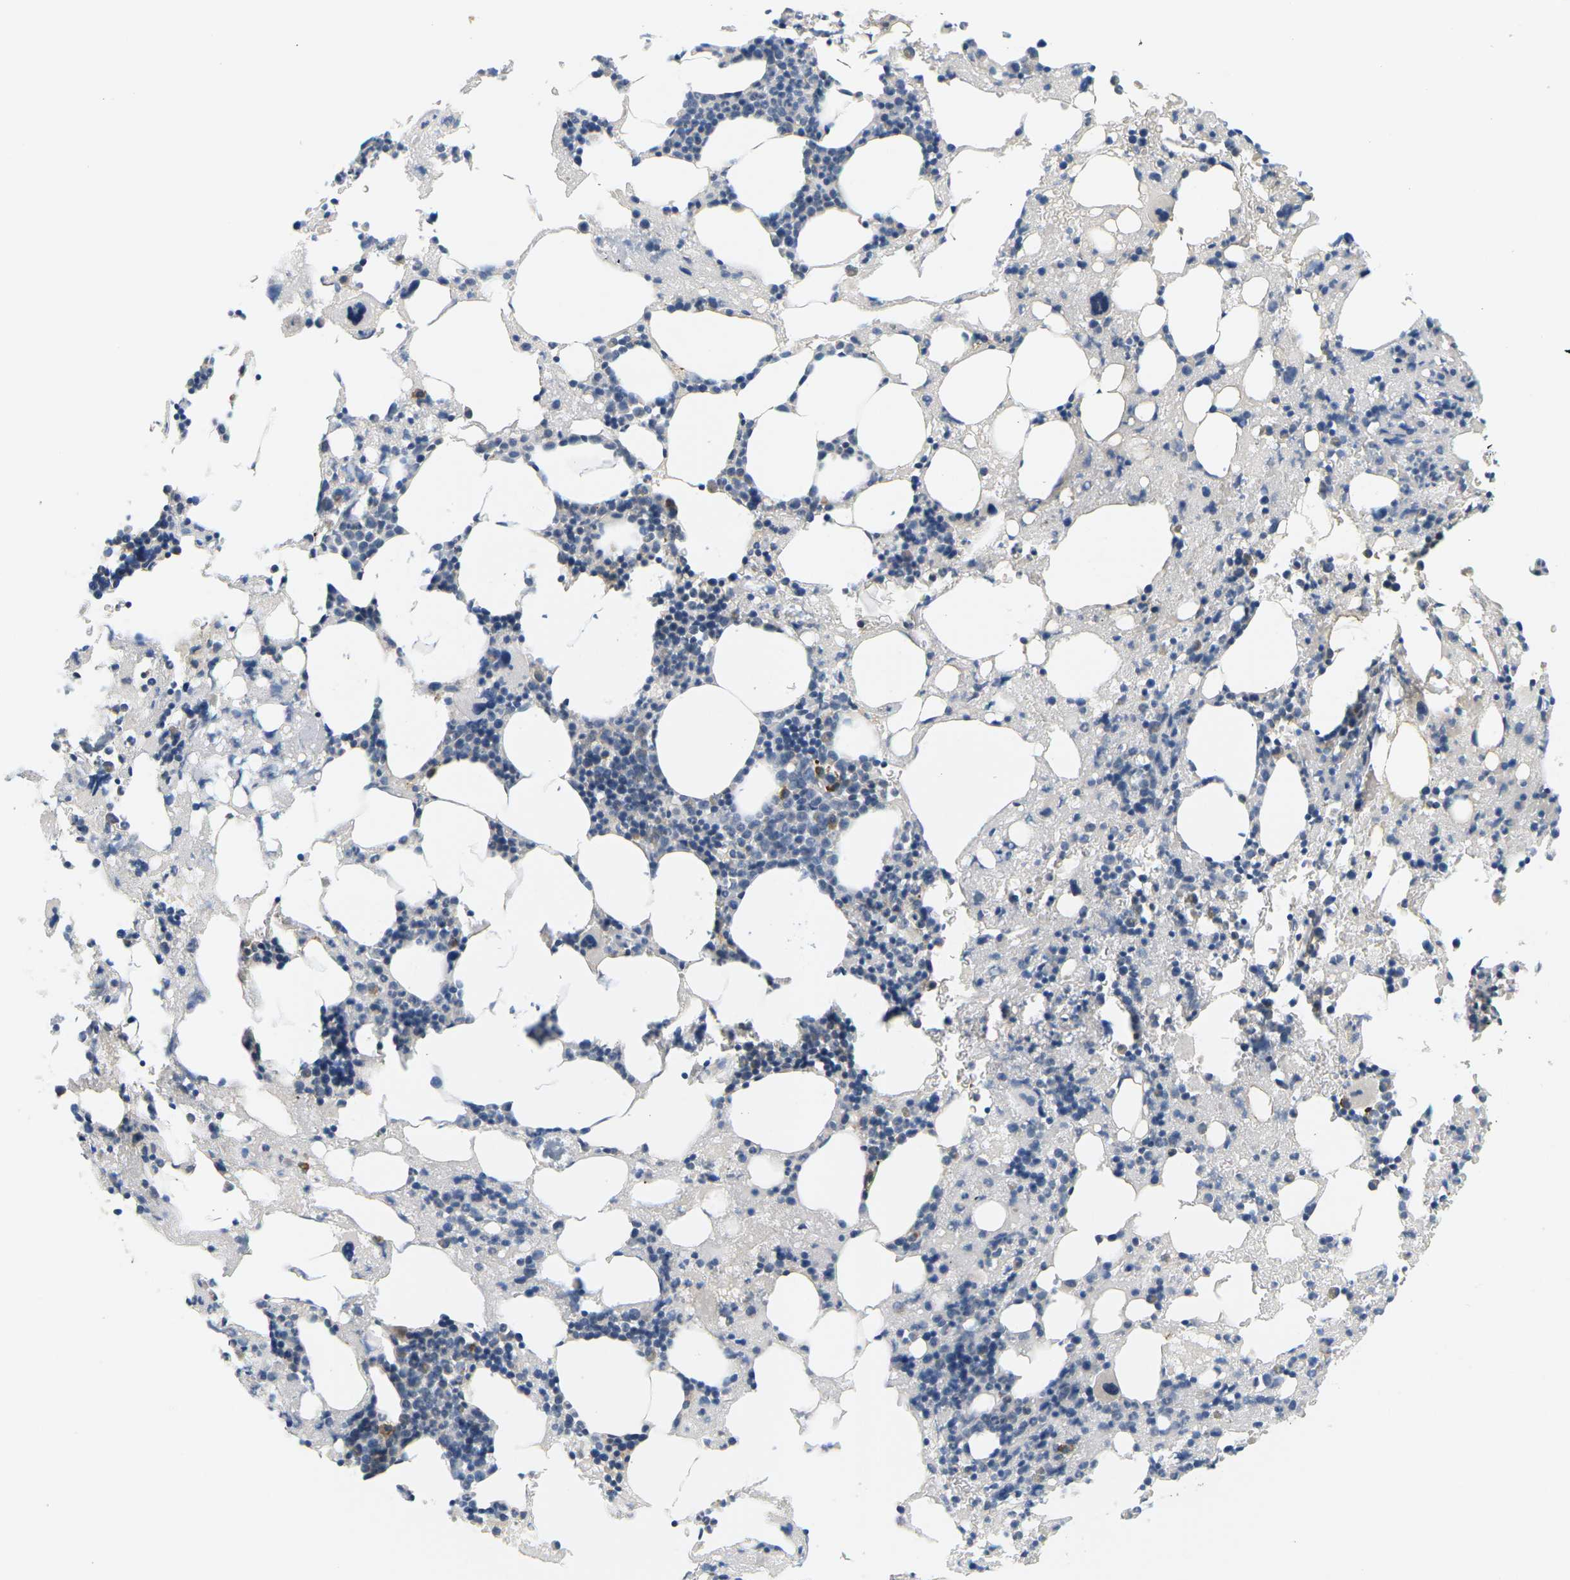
{"staining": {"intensity": "moderate", "quantity": "<25%", "location": "cytoplasmic/membranous"}, "tissue": "bone marrow", "cell_type": "Hematopoietic cells", "image_type": "normal", "snomed": [{"axis": "morphology", "description": "Normal tissue, NOS"}, {"axis": "morphology", "description": "Inflammation, NOS"}, {"axis": "topography", "description": "Bone marrow"}], "caption": "Immunohistochemical staining of unremarkable human bone marrow exhibits moderate cytoplasmic/membranous protein positivity in about <25% of hematopoietic cells.", "gene": "EVA1C", "patient": {"sex": "female", "age": 64}}